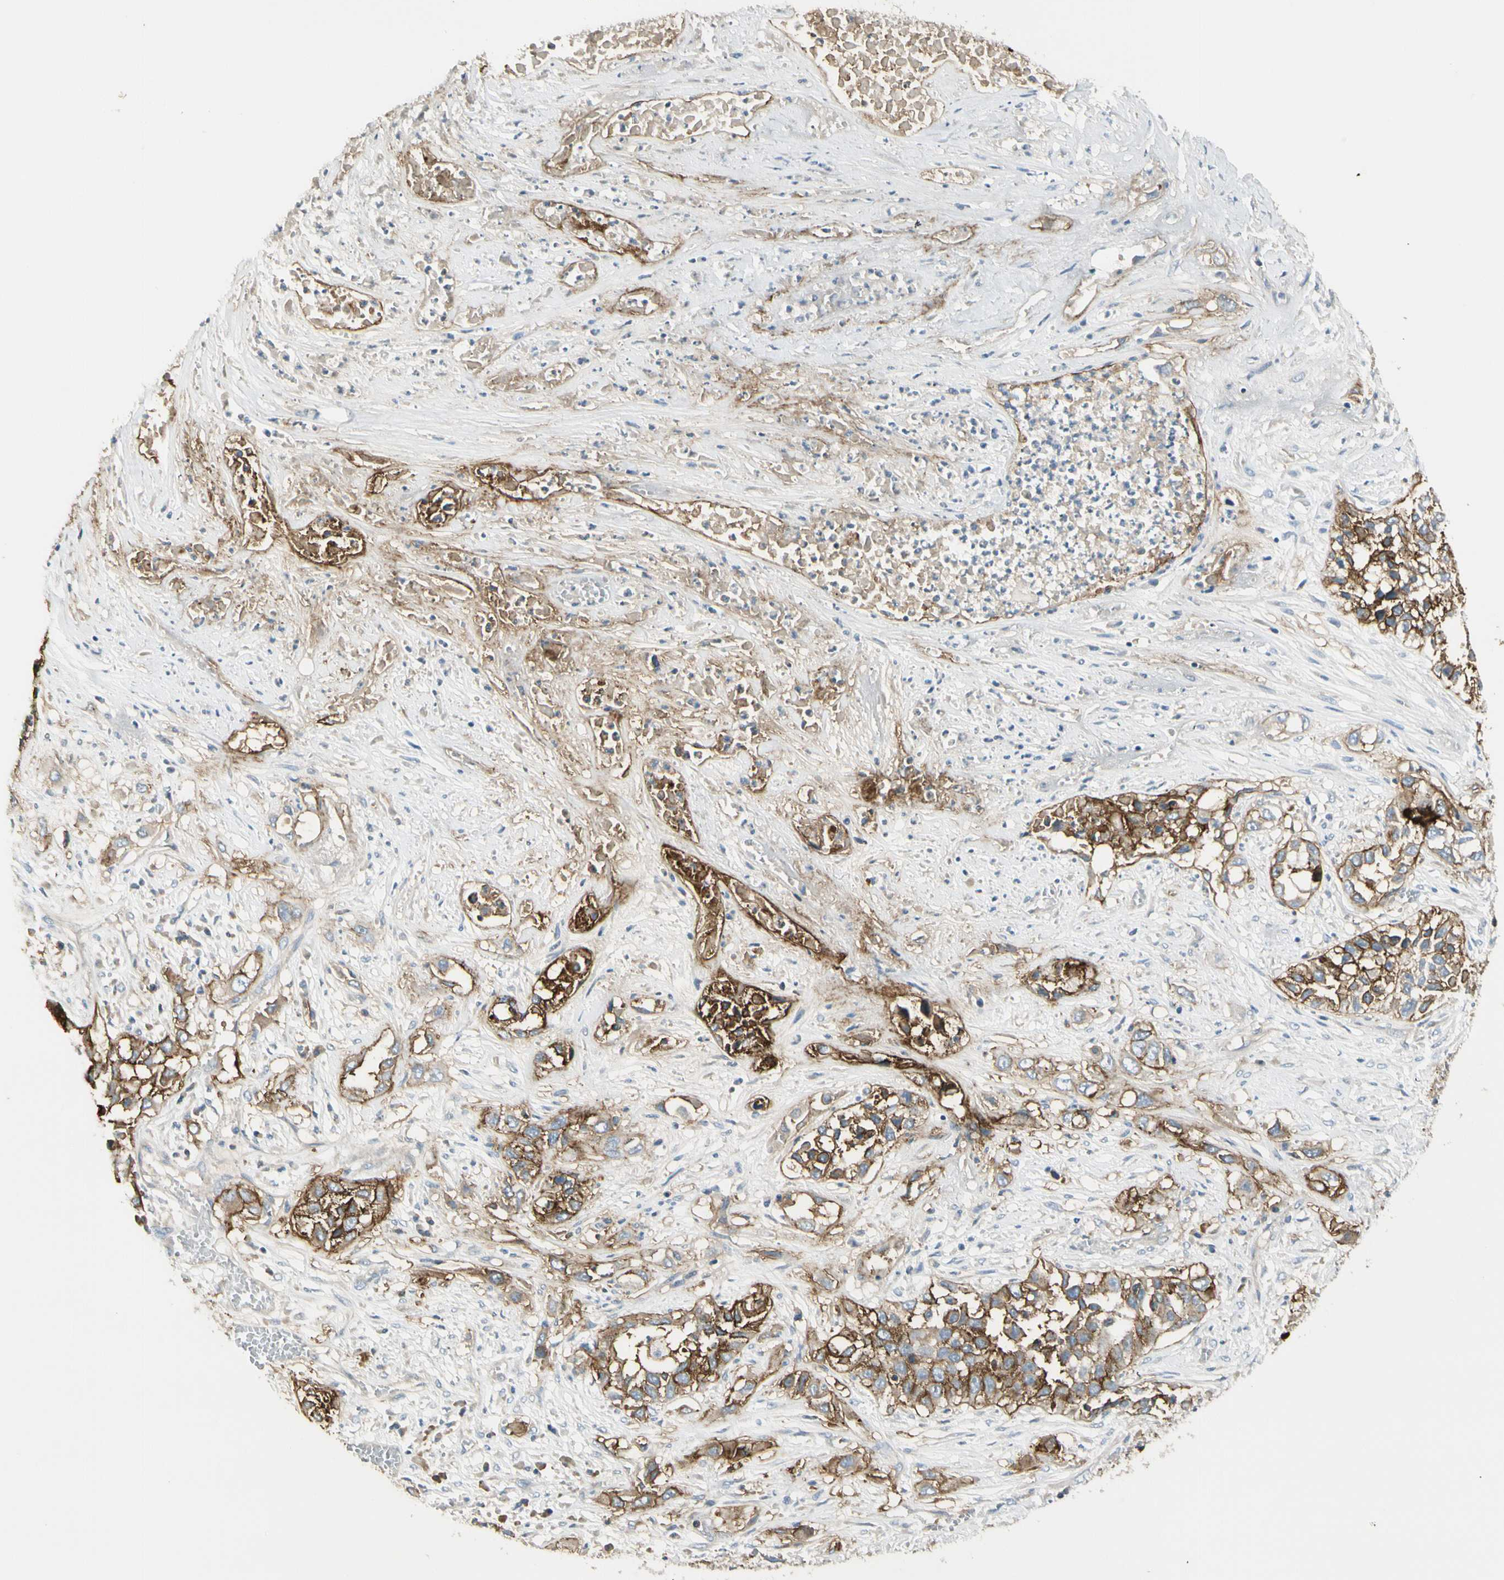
{"staining": {"intensity": "moderate", "quantity": ">75%", "location": "cytoplasmic/membranous"}, "tissue": "lung cancer", "cell_type": "Tumor cells", "image_type": "cancer", "snomed": [{"axis": "morphology", "description": "Squamous cell carcinoma, NOS"}, {"axis": "topography", "description": "Lung"}], "caption": "This is a histology image of immunohistochemistry (IHC) staining of lung squamous cell carcinoma, which shows moderate staining in the cytoplasmic/membranous of tumor cells.", "gene": "ITGA3", "patient": {"sex": "male", "age": 71}}